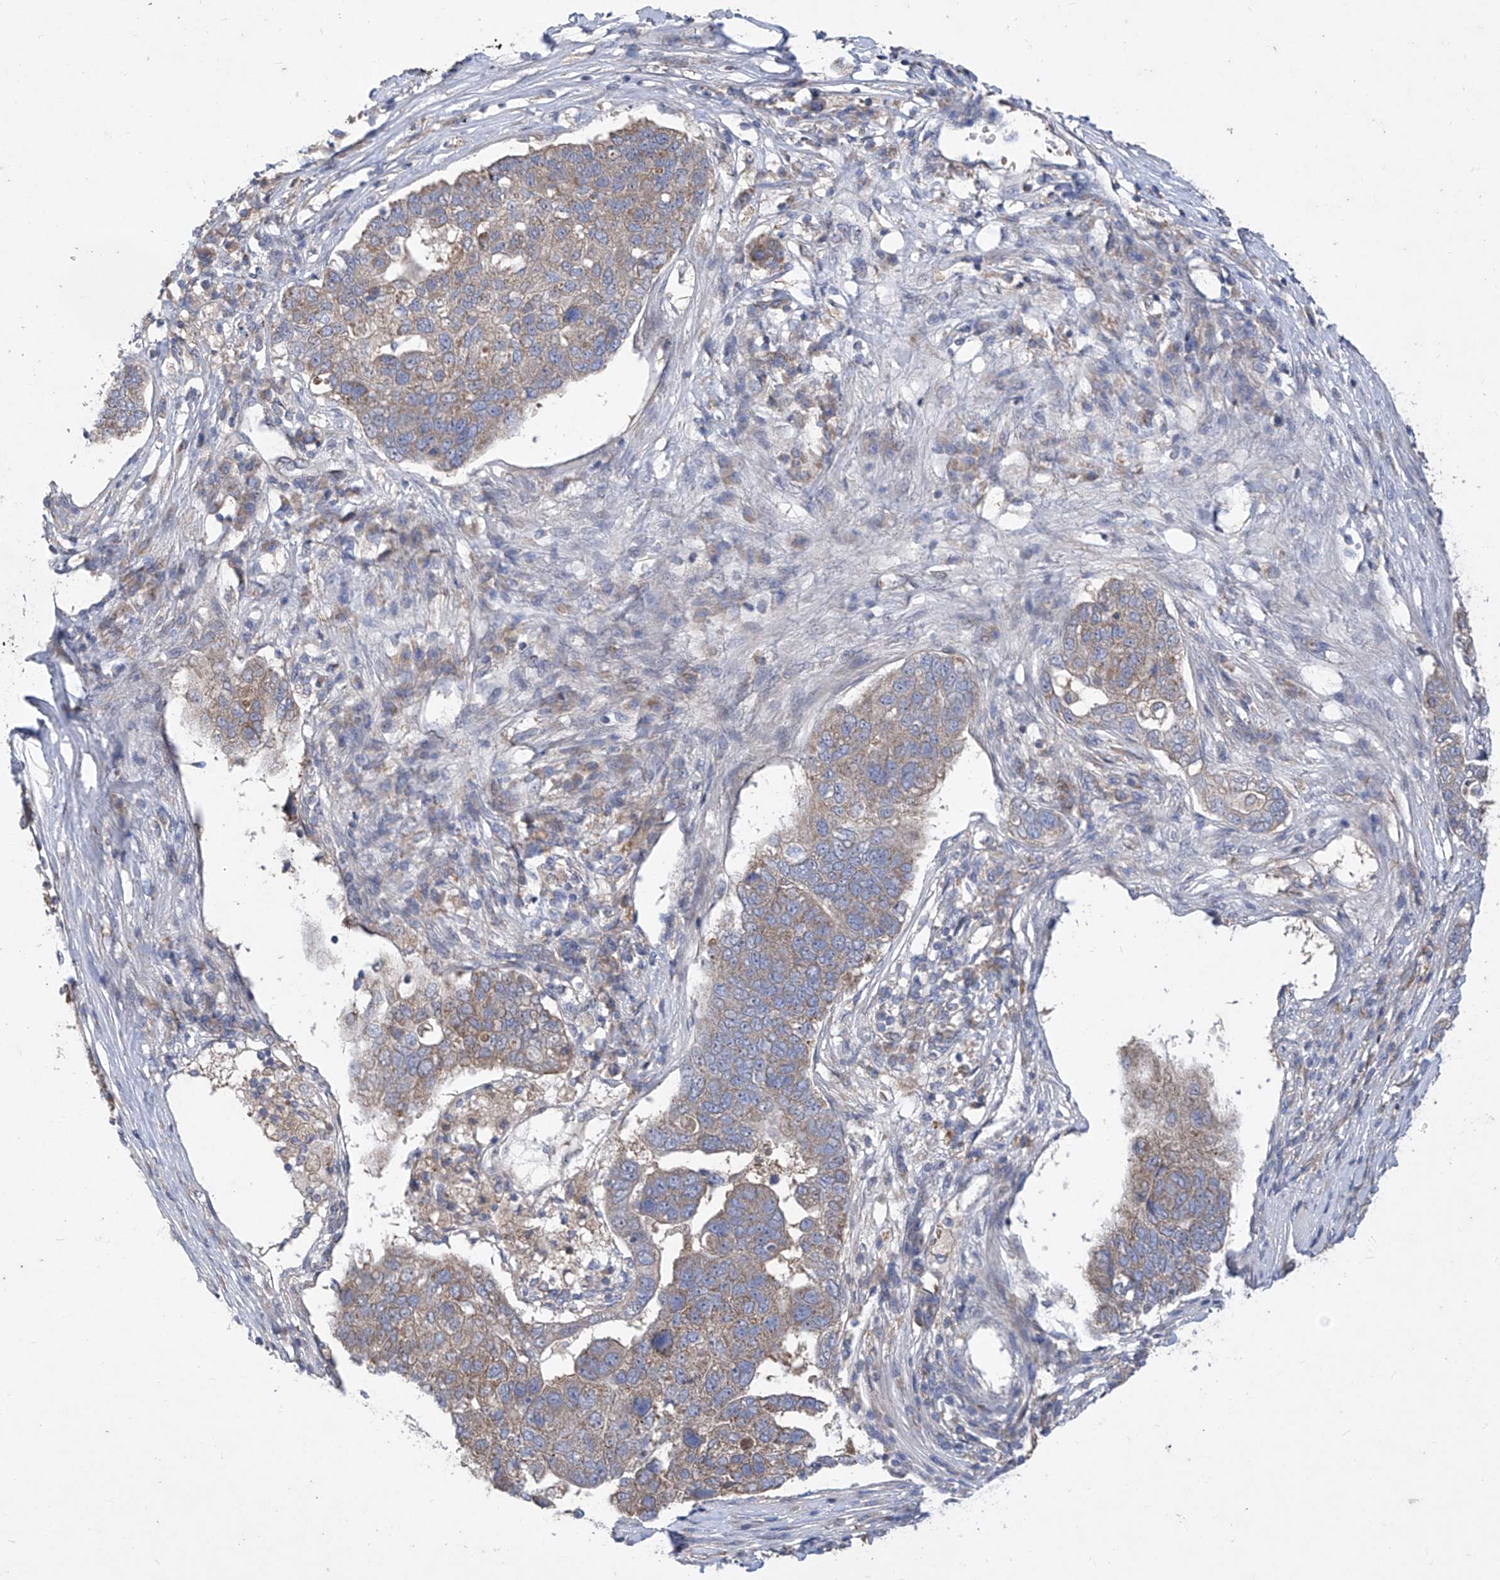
{"staining": {"intensity": "weak", "quantity": ">75%", "location": "cytoplasmic/membranous"}, "tissue": "pancreatic cancer", "cell_type": "Tumor cells", "image_type": "cancer", "snomed": [{"axis": "morphology", "description": "Adenocarcinoma, NOS"}, {"axis": "topography", "description": "Pancreas"}], "caption": "An image of pancreatic cancer (adenocarcinoma) stained for a protein reveals weak cytoplasmic/membranous brown staining in tumor cells. (Stains: DAB (3,3'-diaminobenzidine) in brown, nuclei in blue, Microscopy: brightfield microscopy at high magnification).", "gene": "COQ3", "patient": {"sex": "female", "age": 61}}